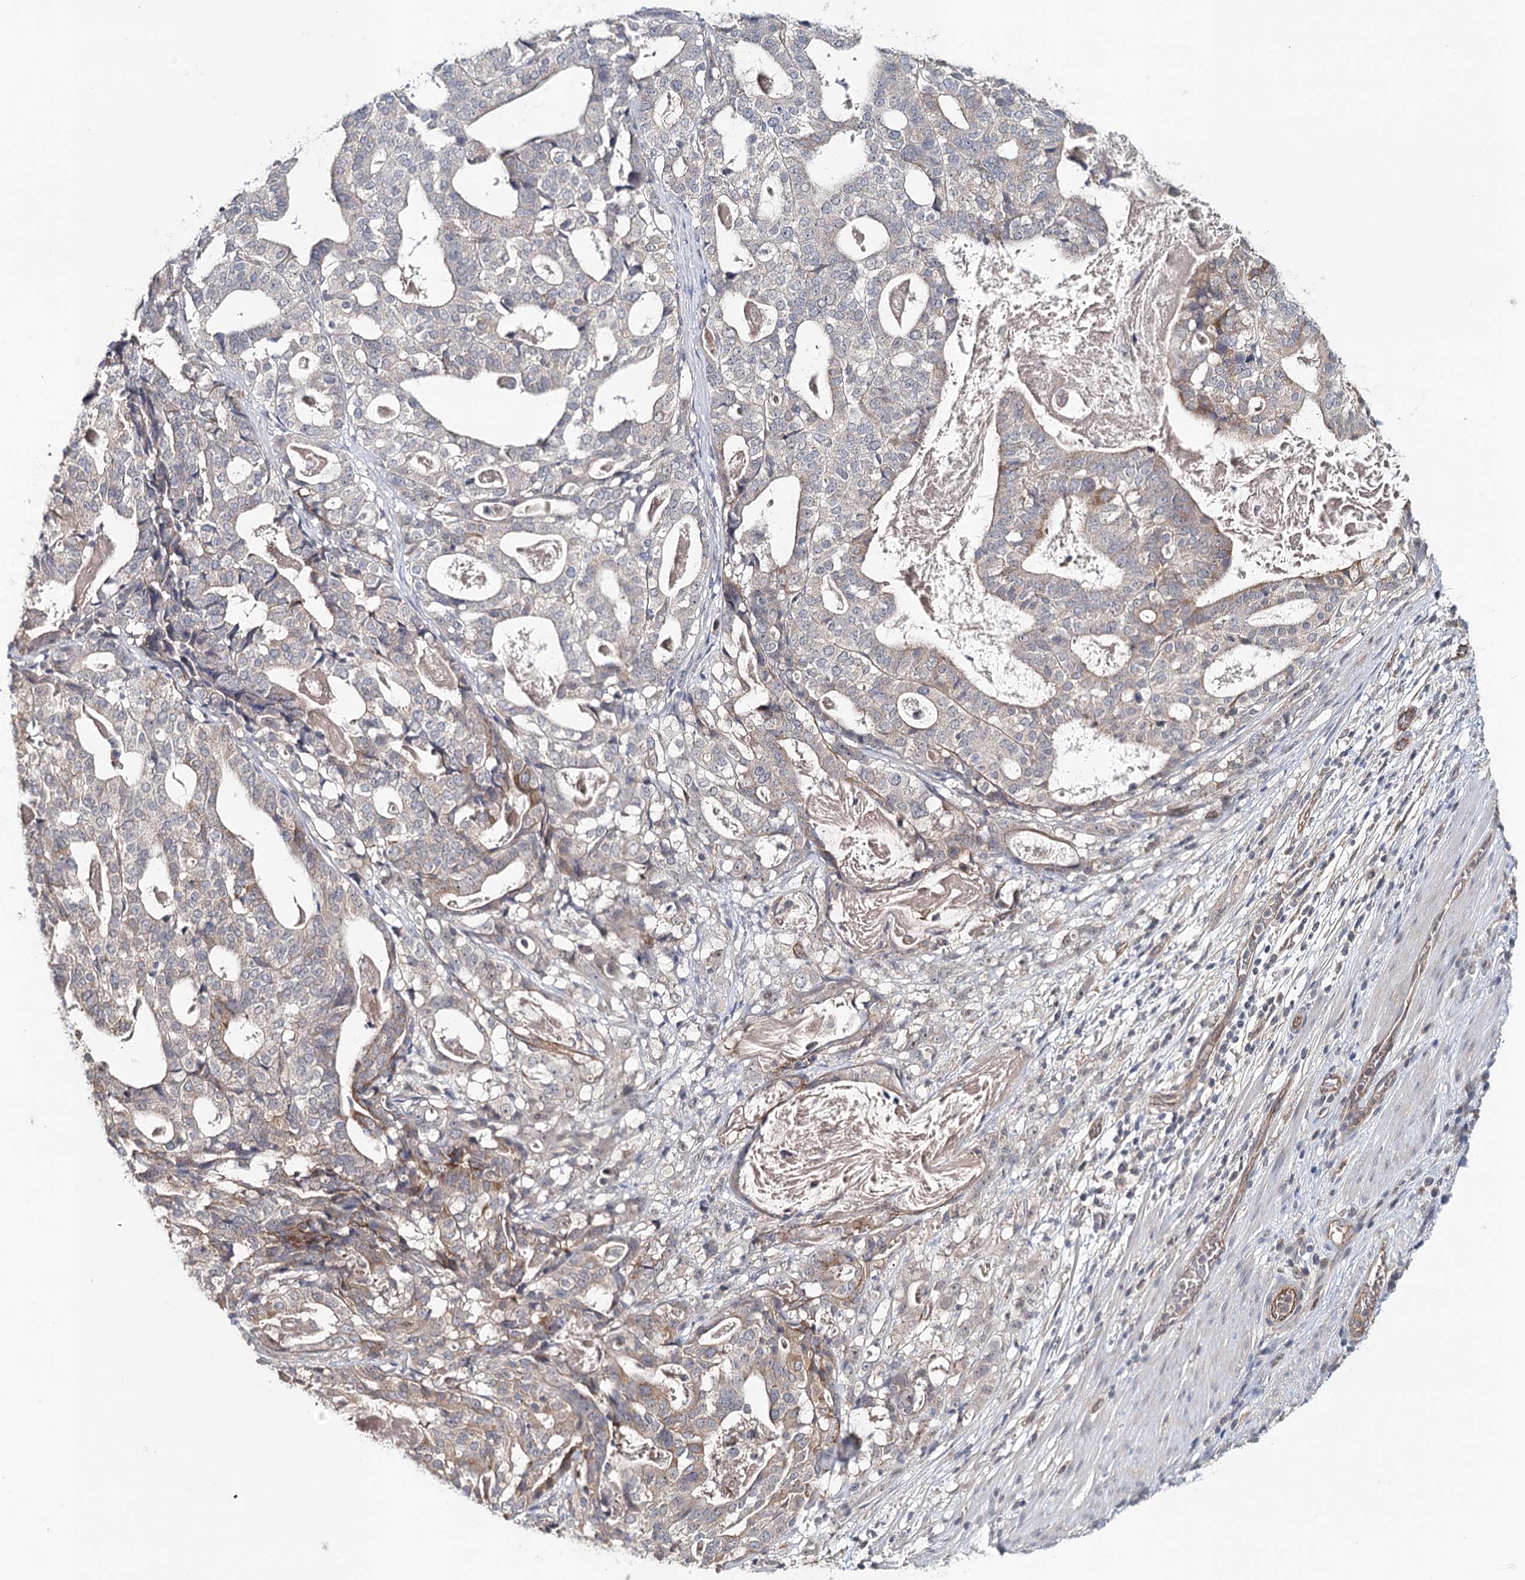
{"staining": {"intensity": "weak", "quantity": "<25%", "location": "cytoplasmic/membranous"}, "tissue": "stomach cancer", "cell_type": "Tumor cells", "image_type": "cancer", "snomed": [{"axis": "morphology", "description": "Adenocarcinoma, NOS"}, {"axis": "topography", "description": "Stomach"}], "caption": "Stomach cancer was stained to show a protein in brown. There is no significant expression in tumor cells.", "gene": "SYNPO", "patient": {"sex": "male", "age": 48}}